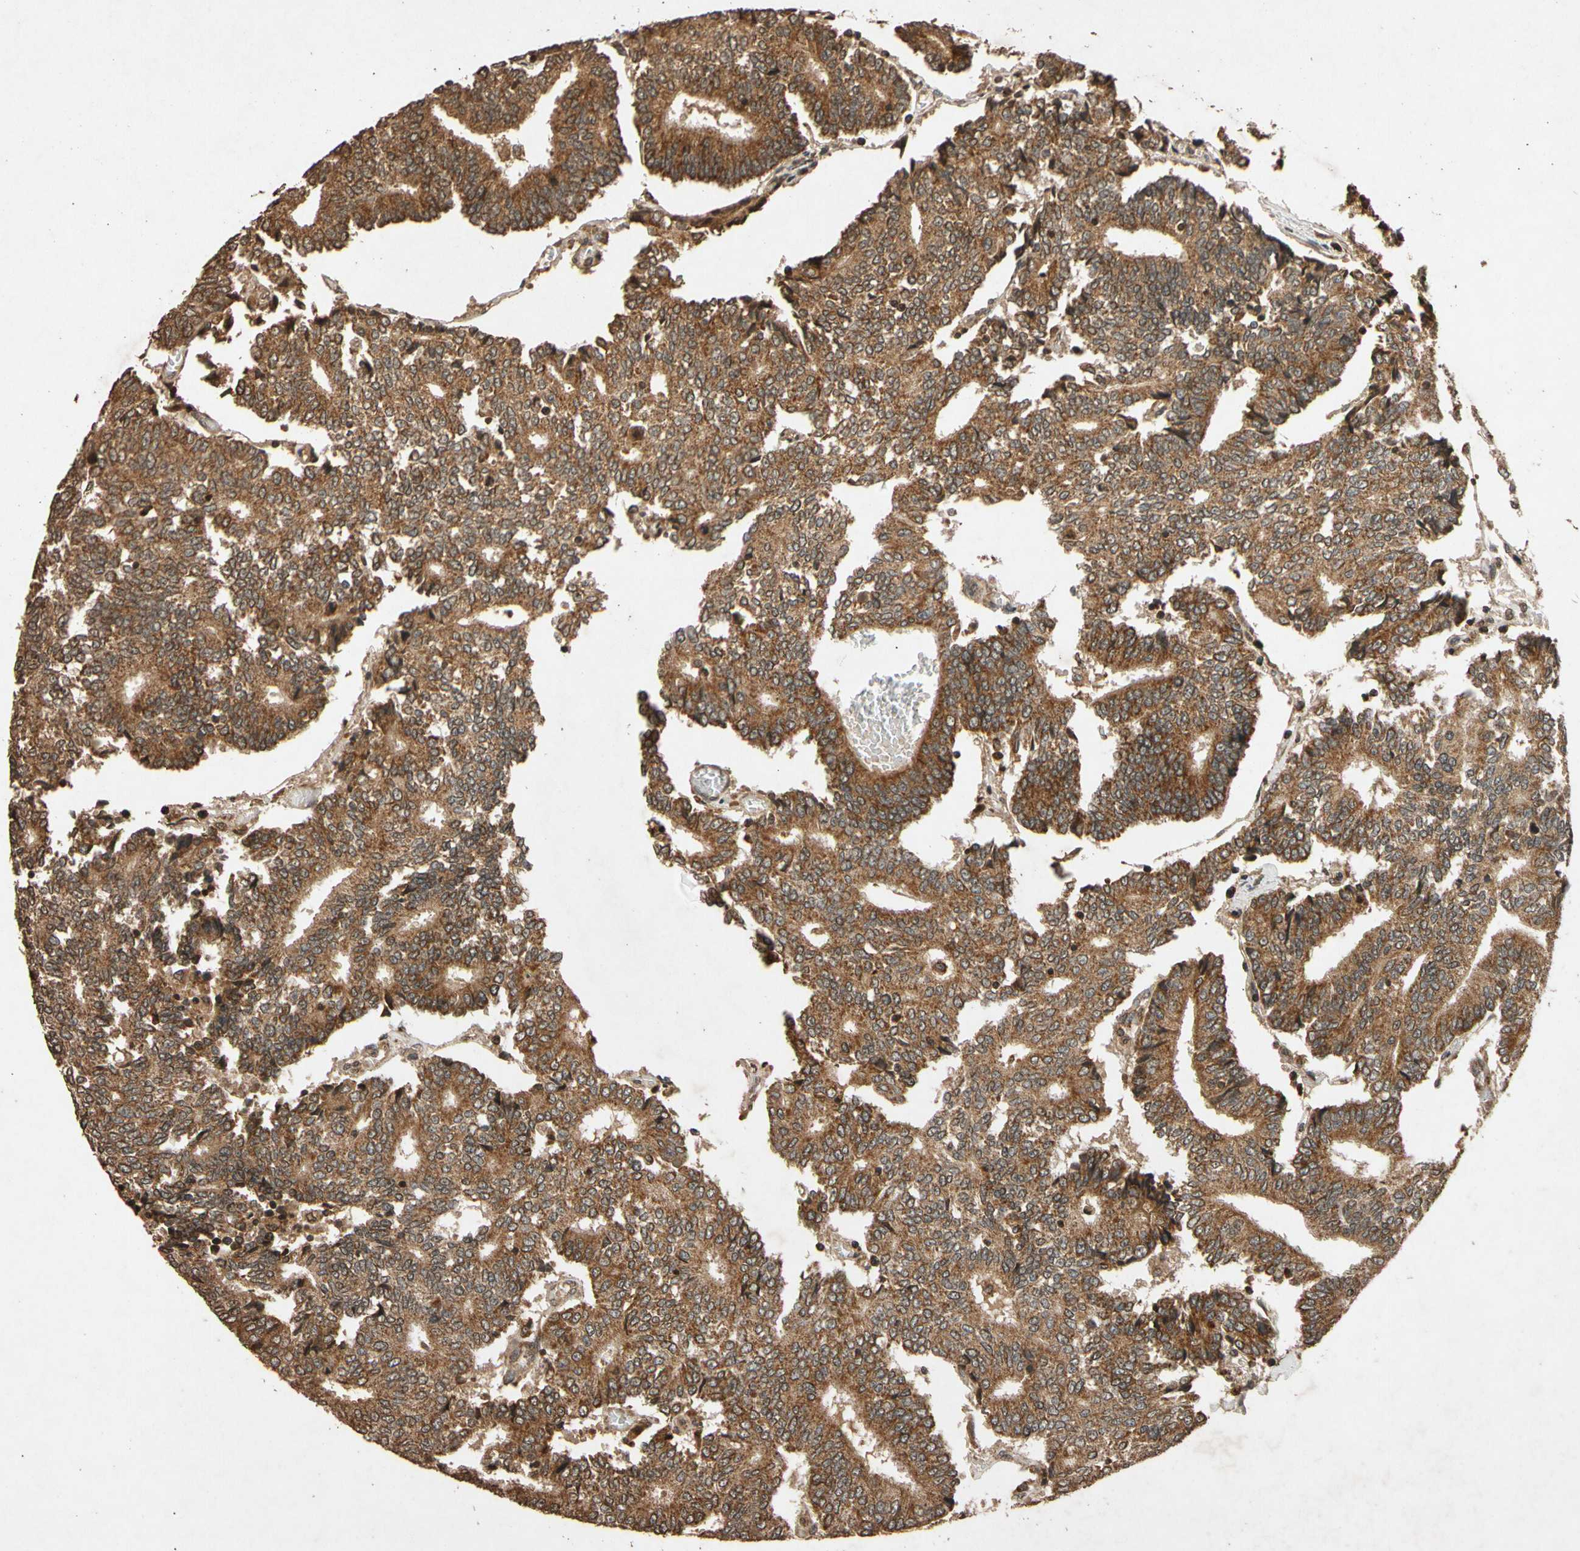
{"staining": {"intensity": "strong", "quantity": ">75%", "location": "cytoplasmic/membranous"}, "tissue": "prostate cancer", "cell_type": "Tumor cells", "image_type": "cancer", "snomed": [{"axis": "morphology", "description": "Adenocarcinoma, High grade"}, {"axis": "topography", "description": "Prostate"}], "caption": "Human prostate cancer (high-grade adenocarcinoma) stained for a protein (brown) displays strong cytoplasmic/membranous positive staining in approximately >75% of tumor cells.", "gene": "TXN2", "patient": {"sex": "male", "age": 55}}